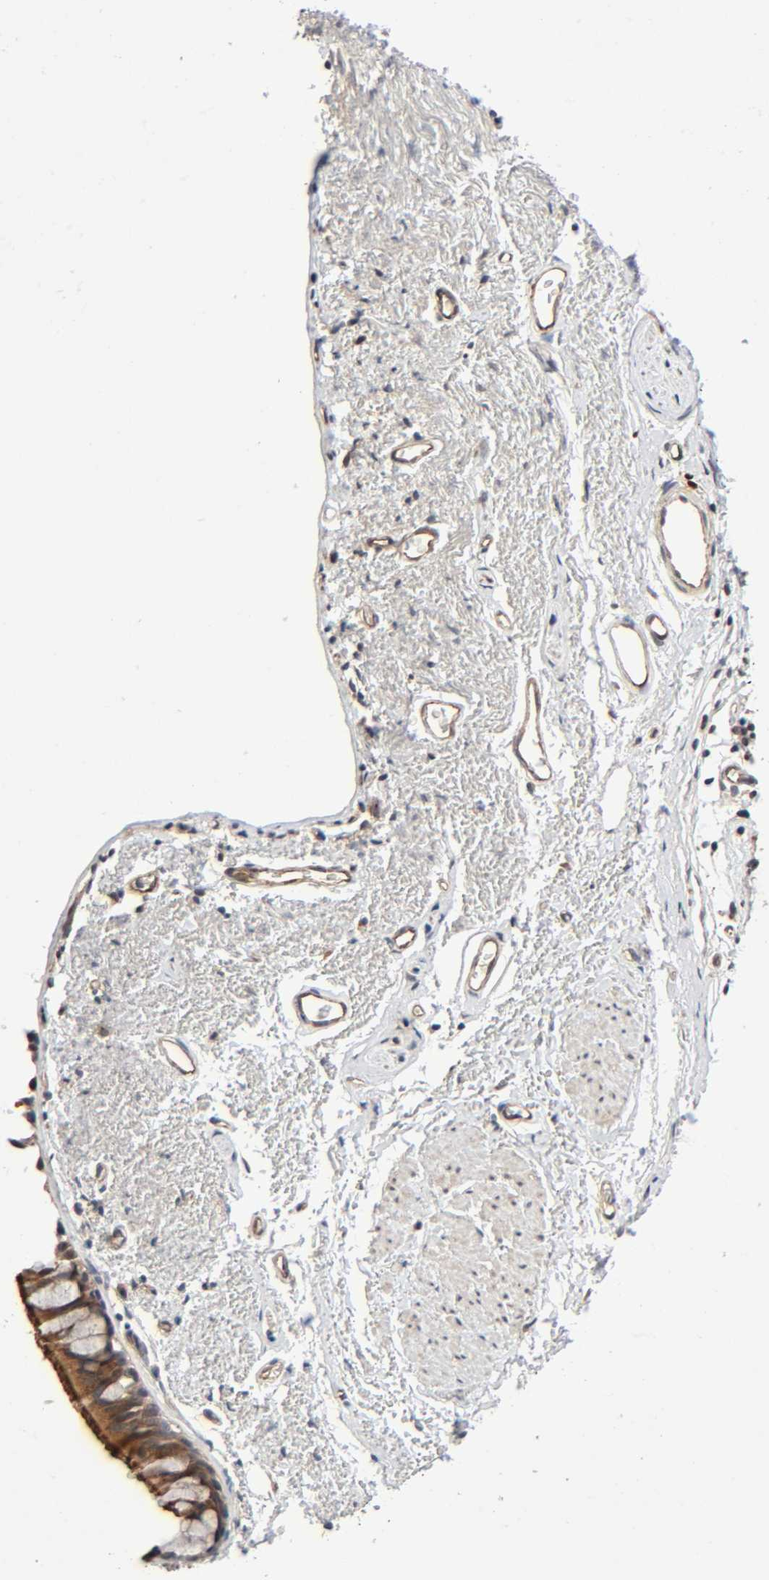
{"staining": {"intensity": "strong", "quantity": ">75%", "location": "cytoplasmic/membranous"}, "tissue": "bronchus", "cell_type": "Respiratory epithelial cells", "image_type": "normal", "snomed": [{"axis": "morphology", "description": "Normal tissue, NOS"}, {"axis": "topography", "description": "Bronchus"}], "caption": "A high-resolution image shows IHC staining of unremarkable bronchus, which displays strong cytoplasmic/membranous staining in about >75% of respiratory epithelial cells.", "gene": "PPP2R1B", "patient": {"sex": "female", "age": 73}}